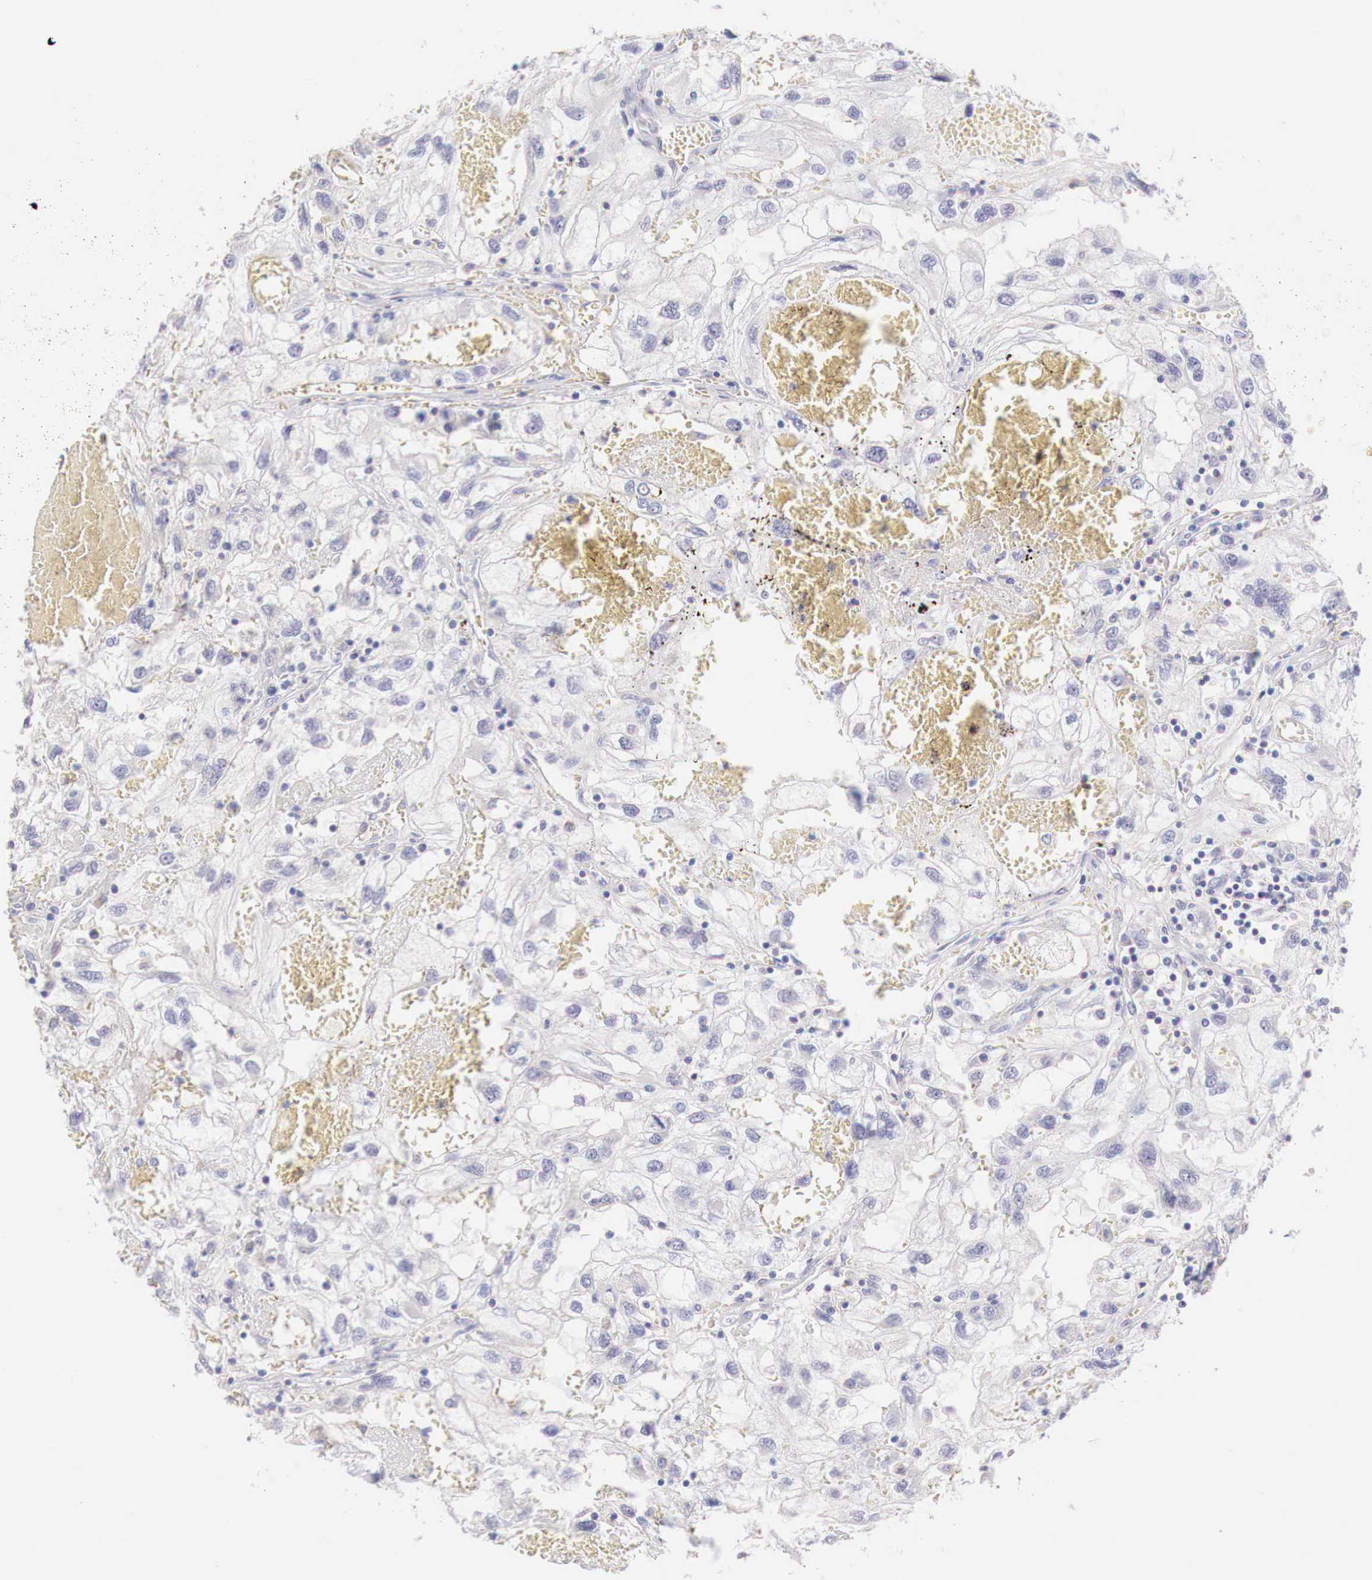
{"staining": {"intensity": "negative", "quantity": "none", "location": "none"}, "tissue": "renal cancer", "cell_type": "Tumor cells", "image_type": "cancer", "snomed": [{"axis": "morphology", "description": "Normal tissue, NOS"}, {"axis": "morphology", "description": "Adenocarcinoma, NOS"}, {"axis": "topography", "description": "Kidney"}], "caption": "Renal cancer was stained to show a protein in brown. There is no significant staining in tumor cells. The staining is performed using DAB brown chromogen with nuclei counter-stained in using hematoxylin.", "gene": "IDH3G", "patient": {"sex": "male", "age": 71}}